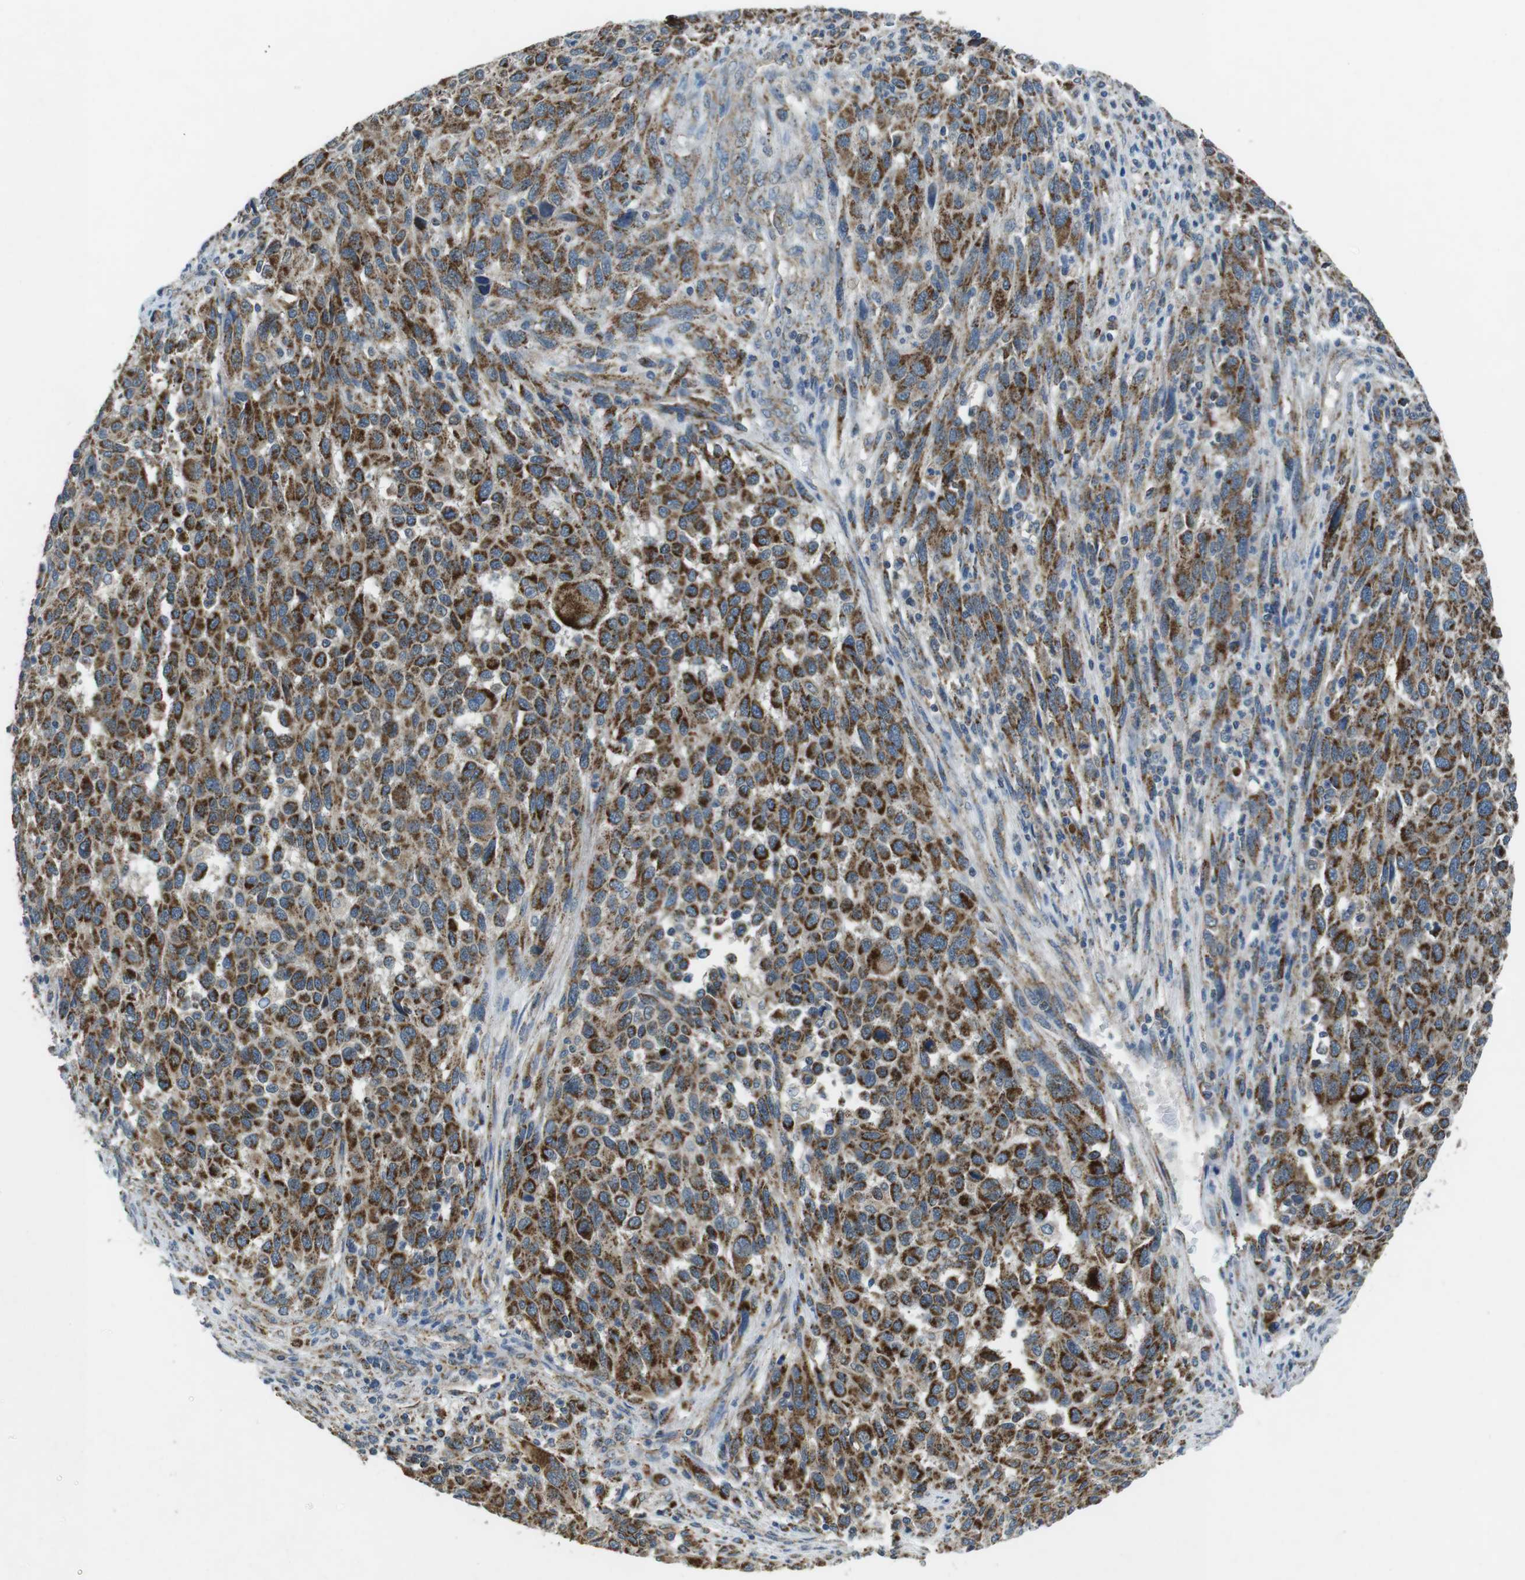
{"staining": {"intensity": "strong", "quantity": ">75%", "location": "cytoplasmic/membranous"}, "tissue": "melanoma", "cell_type": "Tumor cells", "image_type": "cancer", "snomed": [{"axis": "morphology", "description": "Malignant melanoma, Metastatic site"}, {"axis": "topography", "description": "Lymph node"}], "caption": "Melanoma tissue demonstrates strong cytoplasmic/membranous expression in about >75% of tumor cells", "gene": "BACE1", "patient": {"sex": "male", "age": 61}}